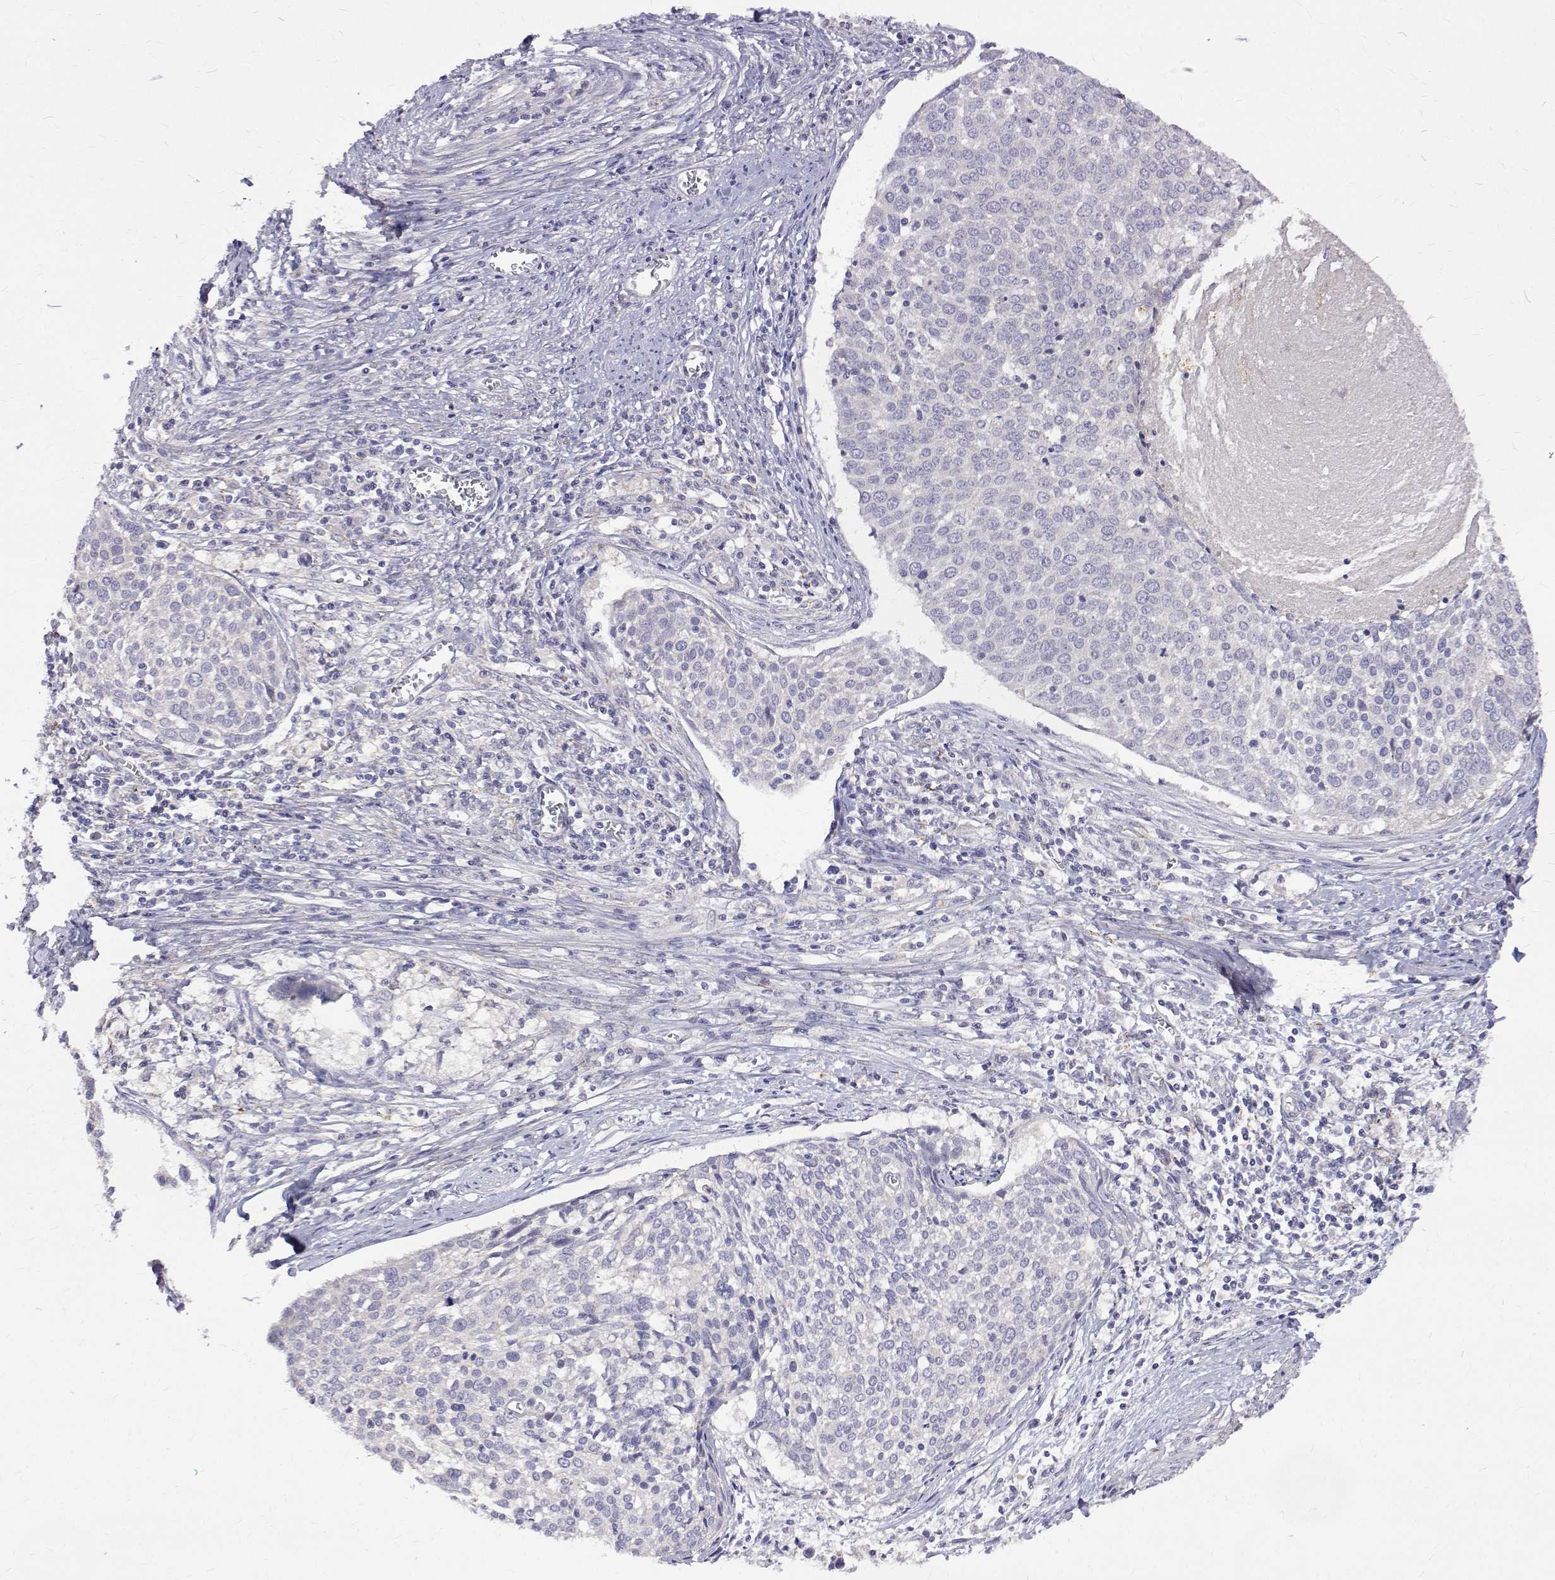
{"staining": {"intensity": "negative", "quantity": "none", "location": "none"}, "tissue": "cervical cancer", "cell_type": "Tumor cells", "image_type": "cancer", "snomed": [{"axis": "morphology", "description": "Squamous cell carcinoma, NOS"}, {"axis": "topography", "description": "Cervix"}], "caption": "Immunohistochemistry (IHC) histopathology image of neoplastic tissue: cervical cancer (squamous cell carcinoma) stained with DAB demonstrates no significant protein staining in tumor cells.", "gene": "PADI1", "patient": {"sex": "female", "age": 39}}